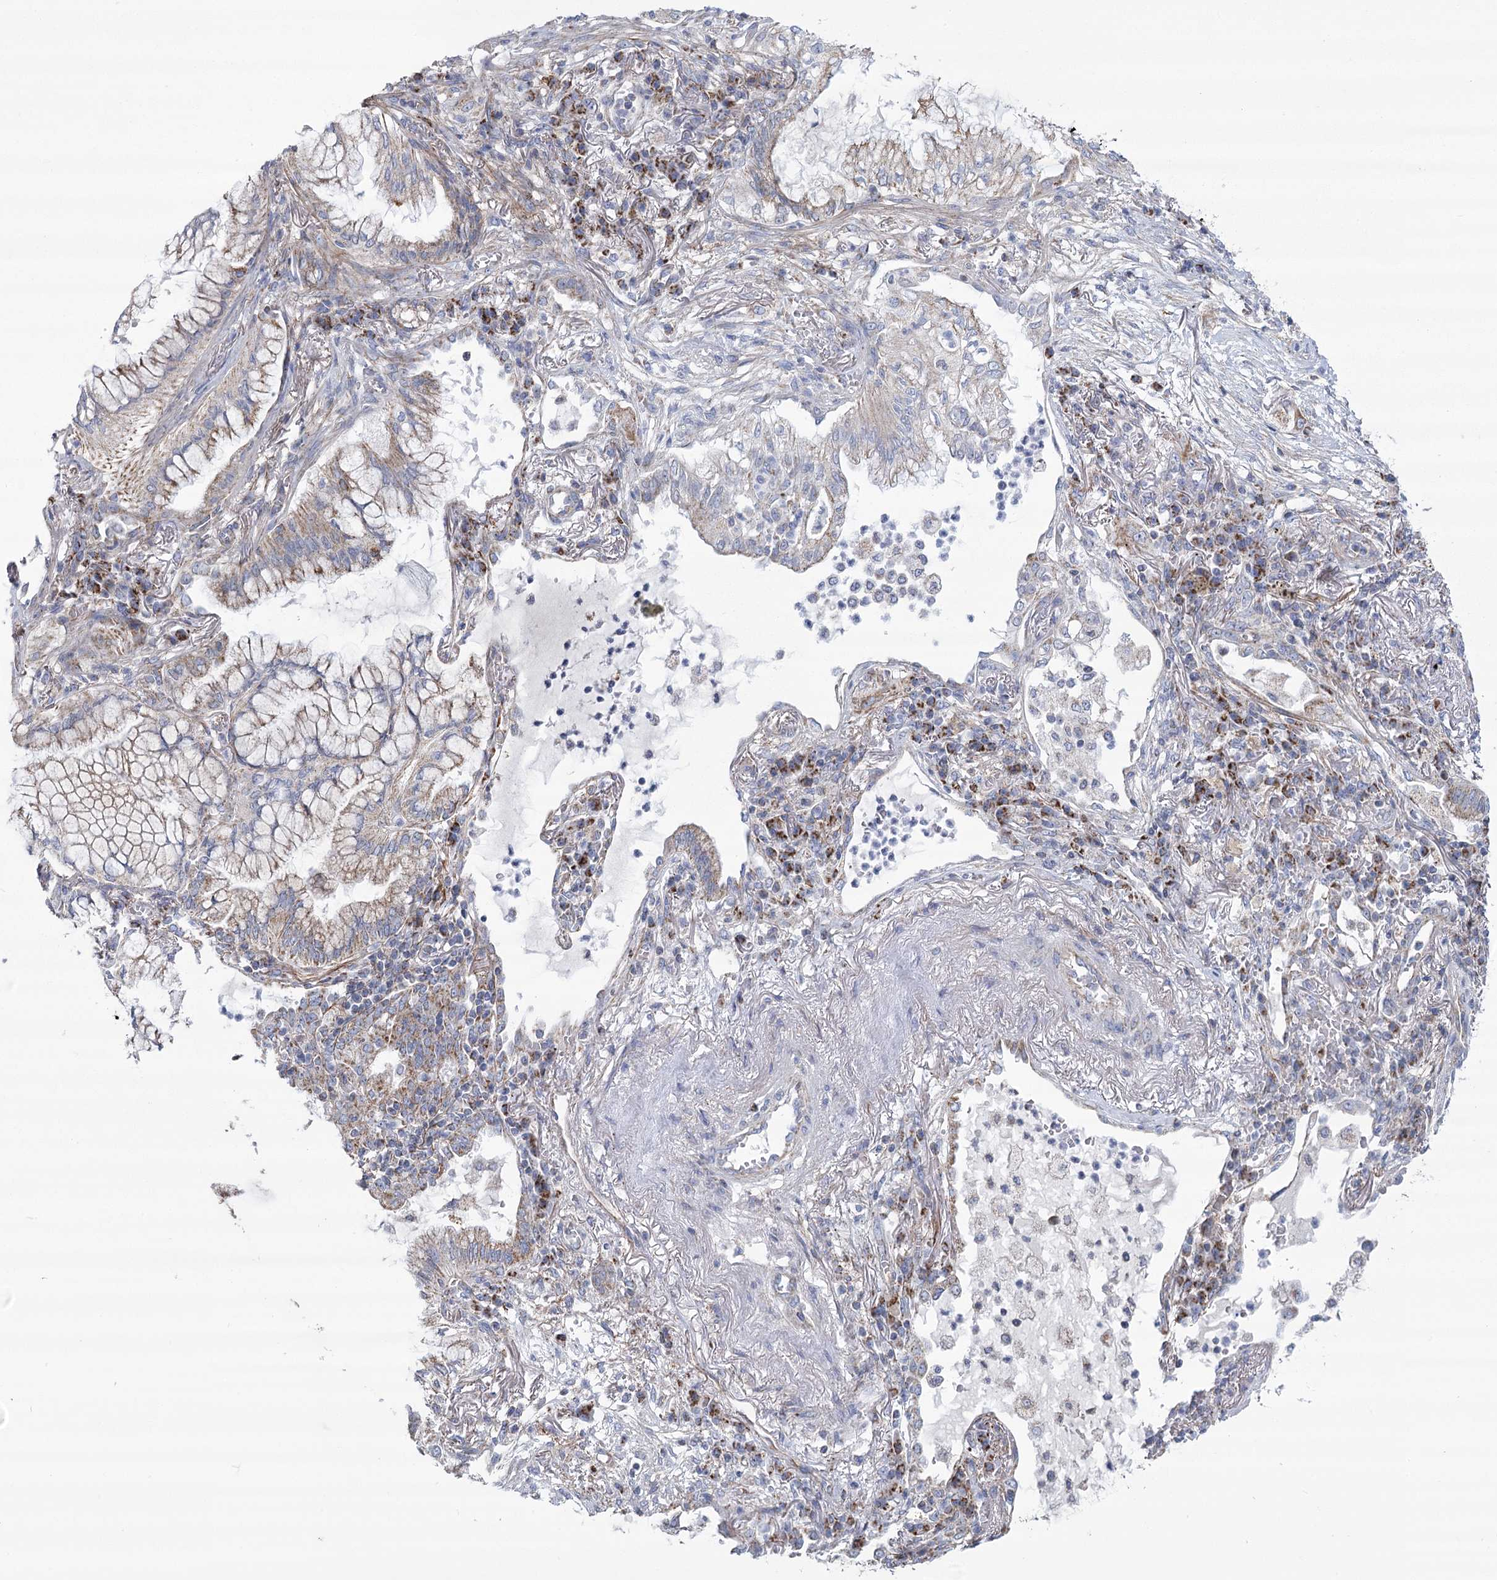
{"staining": {"intensity": "weak", "quantity": ">75%", "location": "cytoplasmic/membranous"}, "tissue": "lung cancer", "cell_type": "Tumor cells", "image_type": "cancer", "snomed": [{"axis": "morphology", "description": "Adenocarcinoma, NOS"}, {"axis": "topography", "description": "Lung"}], "caption": "Adenocarcinoma (lung) was stained to show a protein in brown. There is low levels of weak cytoplasmic/membranous positivity in approximately >75% of tumor cells. (DAB IHC, brown staining for protein, blue staining for nuclei).", "gene": "SNX7", "patient": {"sex": "female", "age": 70}}